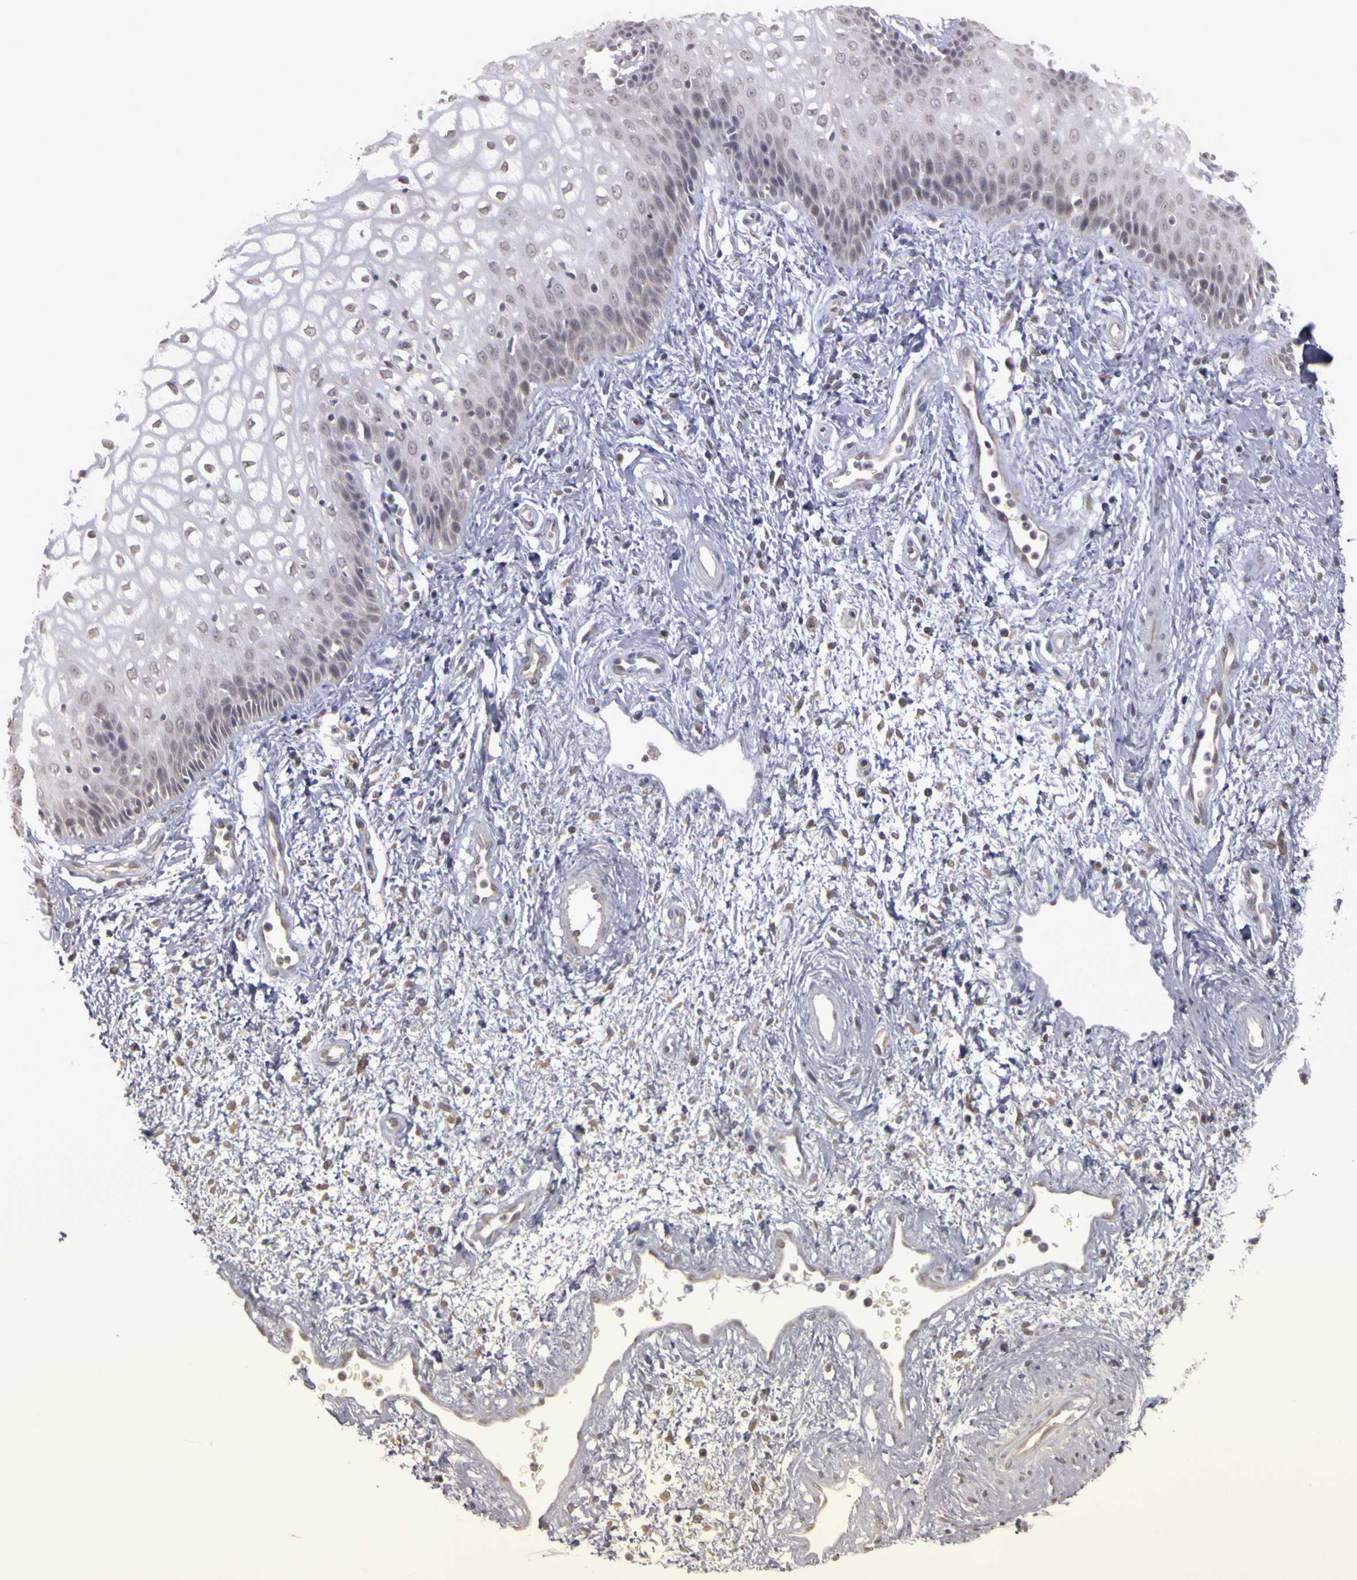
{"staining": {"intensity": "negative", "quantity": "none", "location": "none"}, "tissue": "vagina", "cell_type": "Squamous epithelial cells", "image_type": "normal", "snomed": [{"axis": "morphology", "description": "Normal tissue, NOS"}, {"axis": "topography", "description": "Vagina"}], "caption": "Immunohistochemical staining of normal vagina exhibits no significant expression in squamous epithelial cells.", "gene": "FRMD7", "patient": {"sex": "female", "age": 34}}